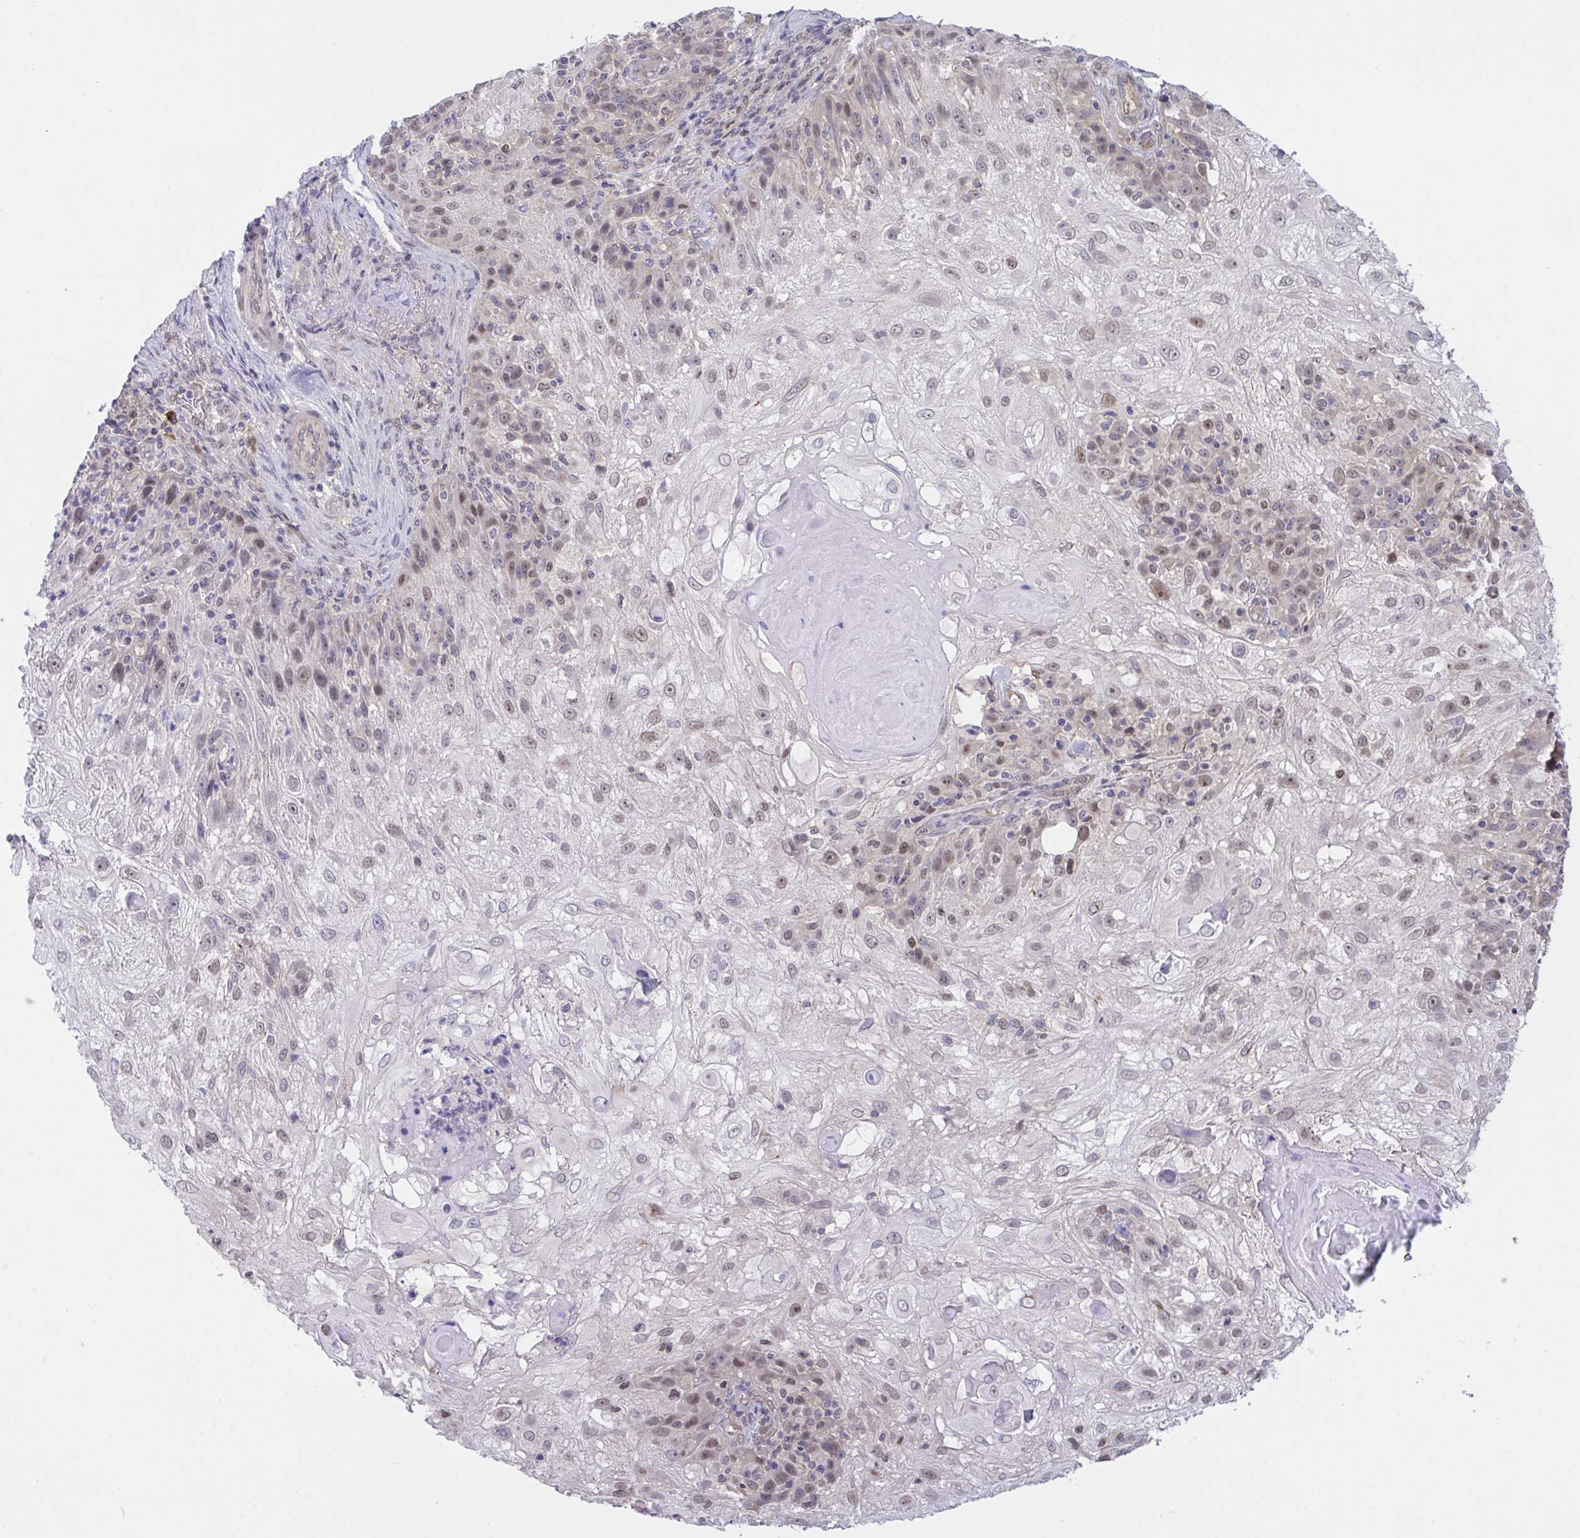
{"staining": {"intensity": "weak", "quantity": "25%-75%", "location": "nuclear"}, "tissue": "skin cancer", "cell_type": "Tumor cells", "image_type": "cancer", "snomed": [{"axis": "morphology", "description": "Normal tissue, NOS"}, {"axis": "morphology", "description": "Squamous cell carcinoma, NOS"}, {"axis": "topography", "description": "Skin"}], "caption": "The image shows a brown stain indicating the presence of a protein in the nuclear of tumor cells in skin squamous cell carcinoma. (DAB = brown stain, brightfield microscopy at high magnification).", "gene": "ZNF444", "patient": {"sex": "female", "age": 83}}